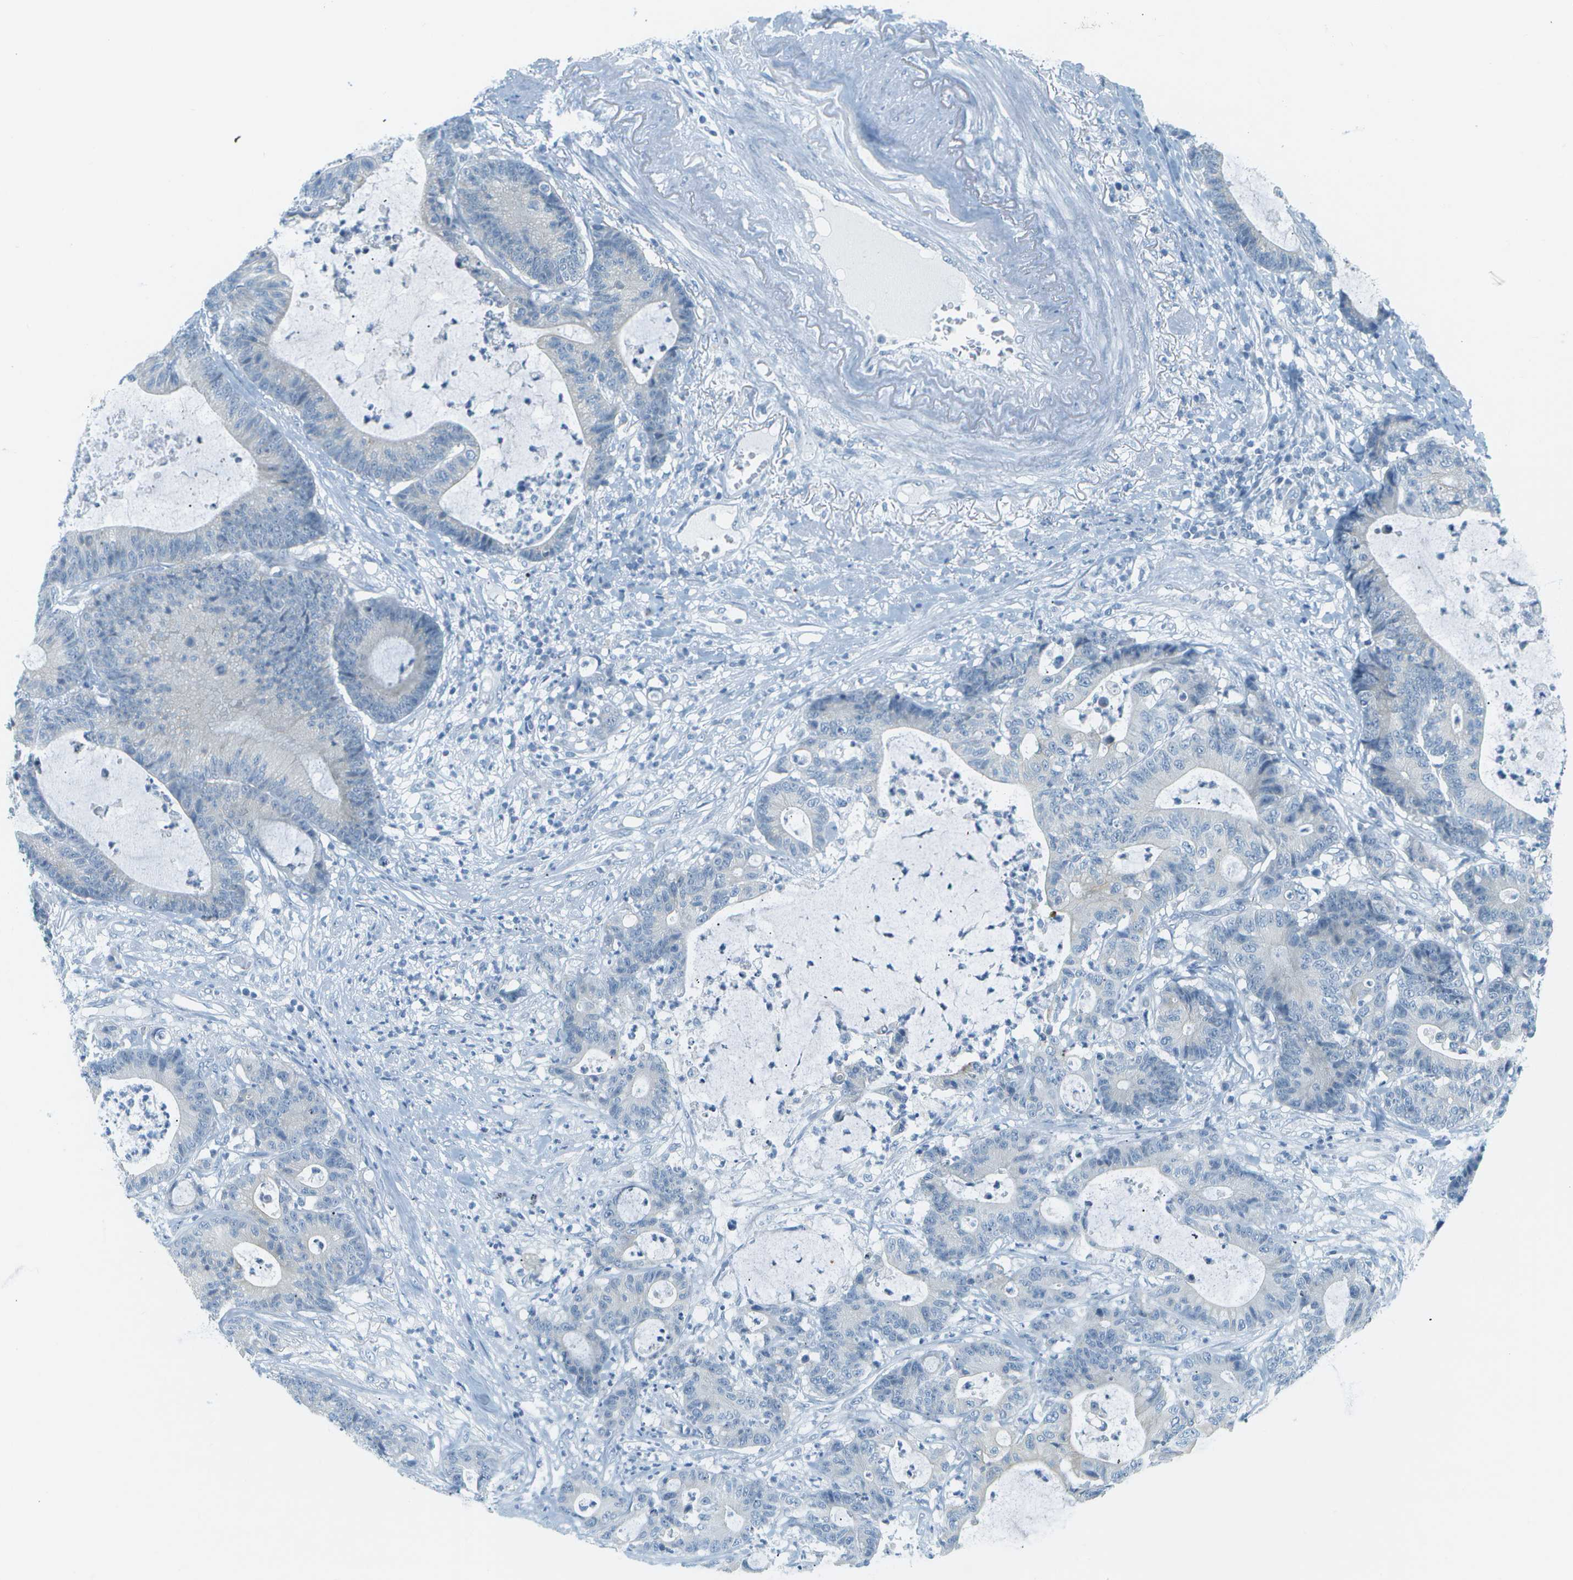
{"staining": {"intensity": "negative", "quantity": "none", "location": "none"}, "tissue": "colorectal cancer", "cell_type": "Tumor cells", "image_type": "cancer", "snomed": [{"axis": "morphology", "description": "Adenocarcinoma, NOS"}, {"axis": "topography", "description": "Colon"}], "caption": "The histopathology image reveals no staining of tumor cells in colorectal cancer.", "gene": "SMYD5", "patient": {"sex": "female", "age": 84}}